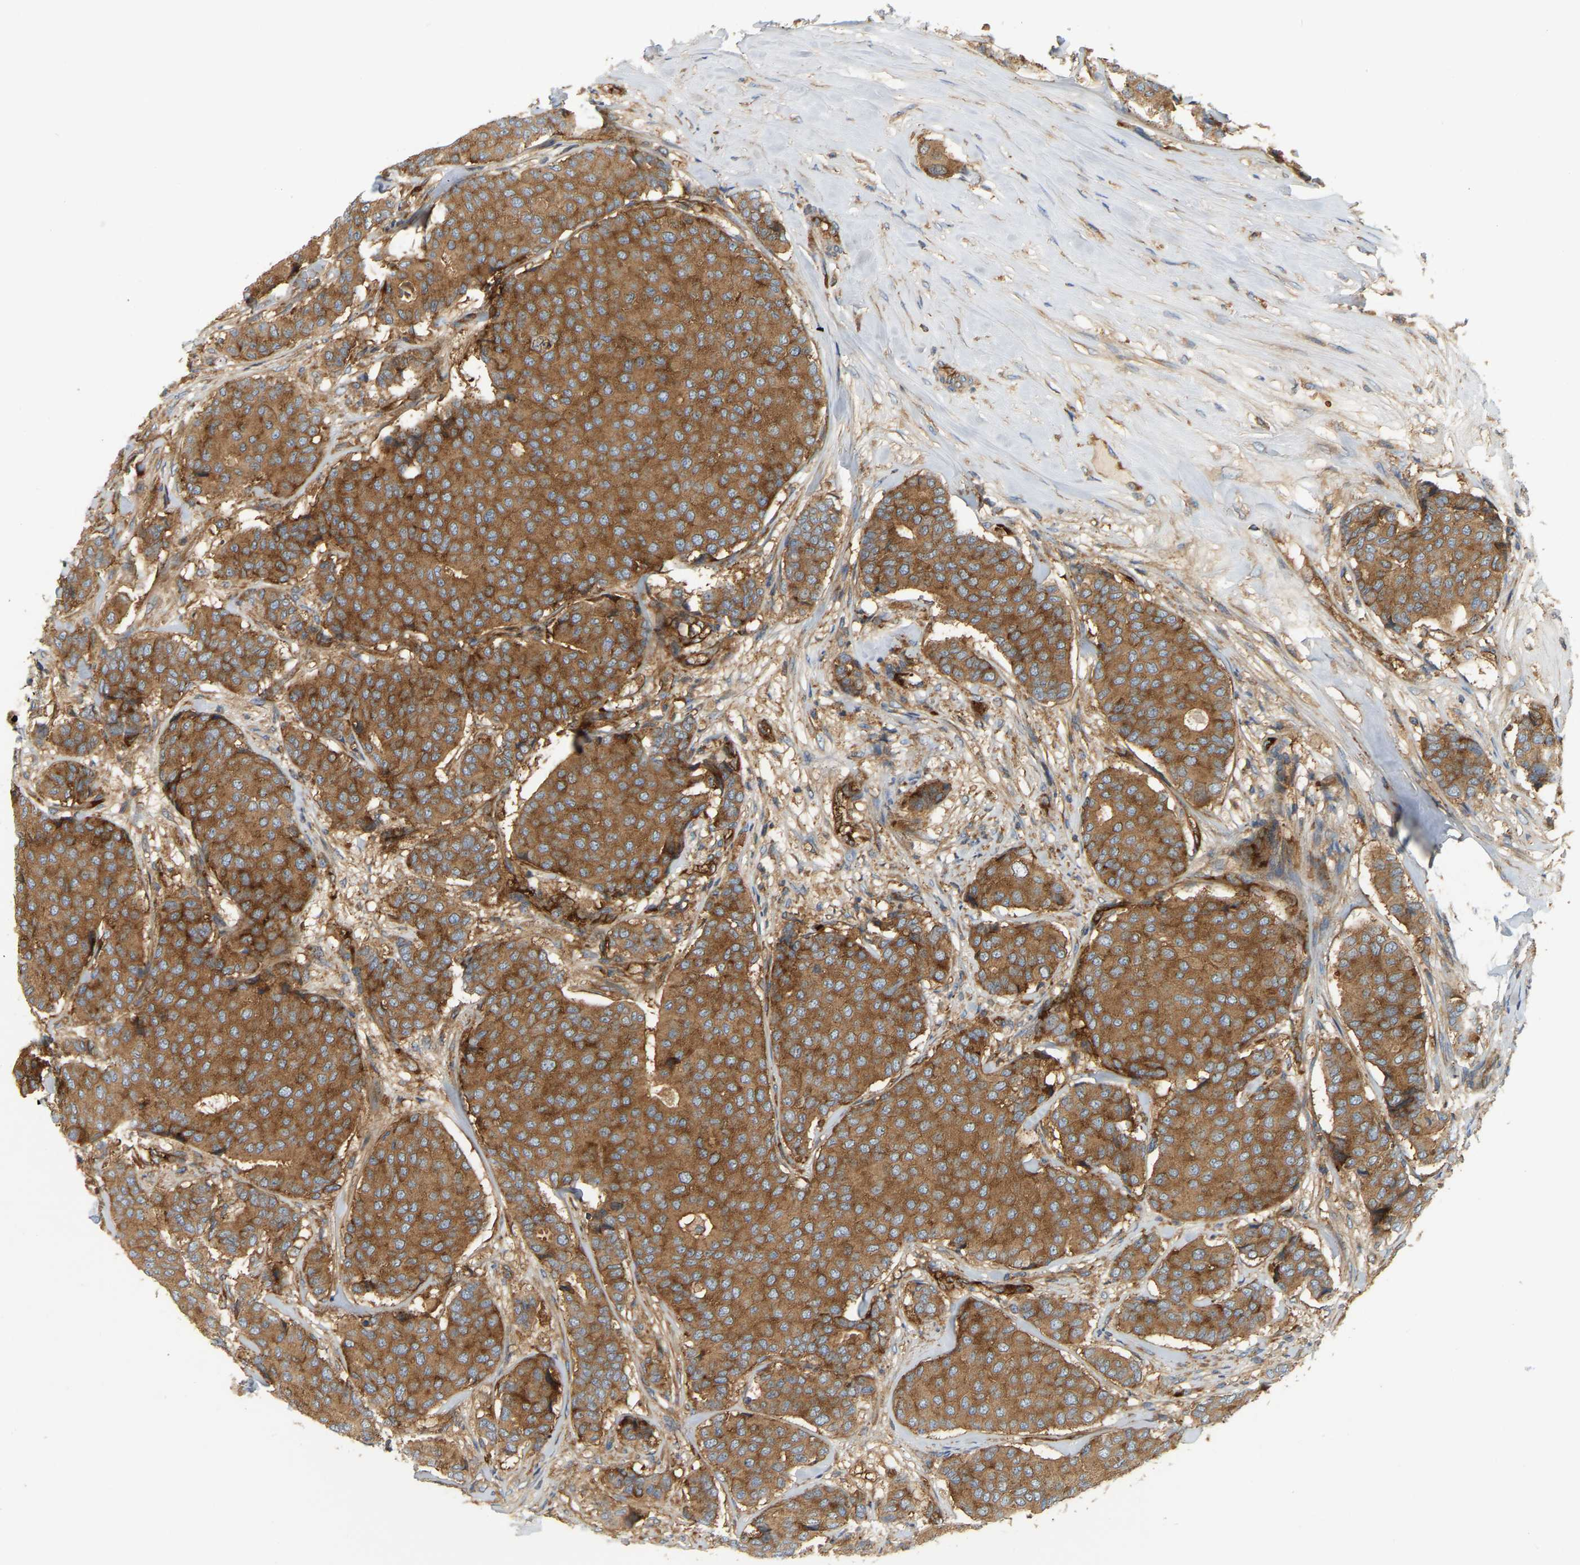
{"staining": {"intensity": "moderate", "quantity": ">75%", "location": "cytoplasmic/membranous"}, "tissue": "breast cancer", "cell_type": "Tumor cells", "image_type": "cancer", "snomed": [{"axis": "morphology", "description": "Duct carcinoma"}, {"axis": "topography", "description": "Breast"}], "caption": "Protein expression analysis of human breast cancer reveals moderate cytoplasmic/membranous expression in approximately >75% of tumor cells. The staining was performed using DAB (3,3'-diaminobenzidine) to visualize the protein expression in brown, while the nuclei were stained in blue with hematoxylin (Magnification: 20x).", "gene": "AKAP13", "patient": {"sex": "female", "age": 75}}